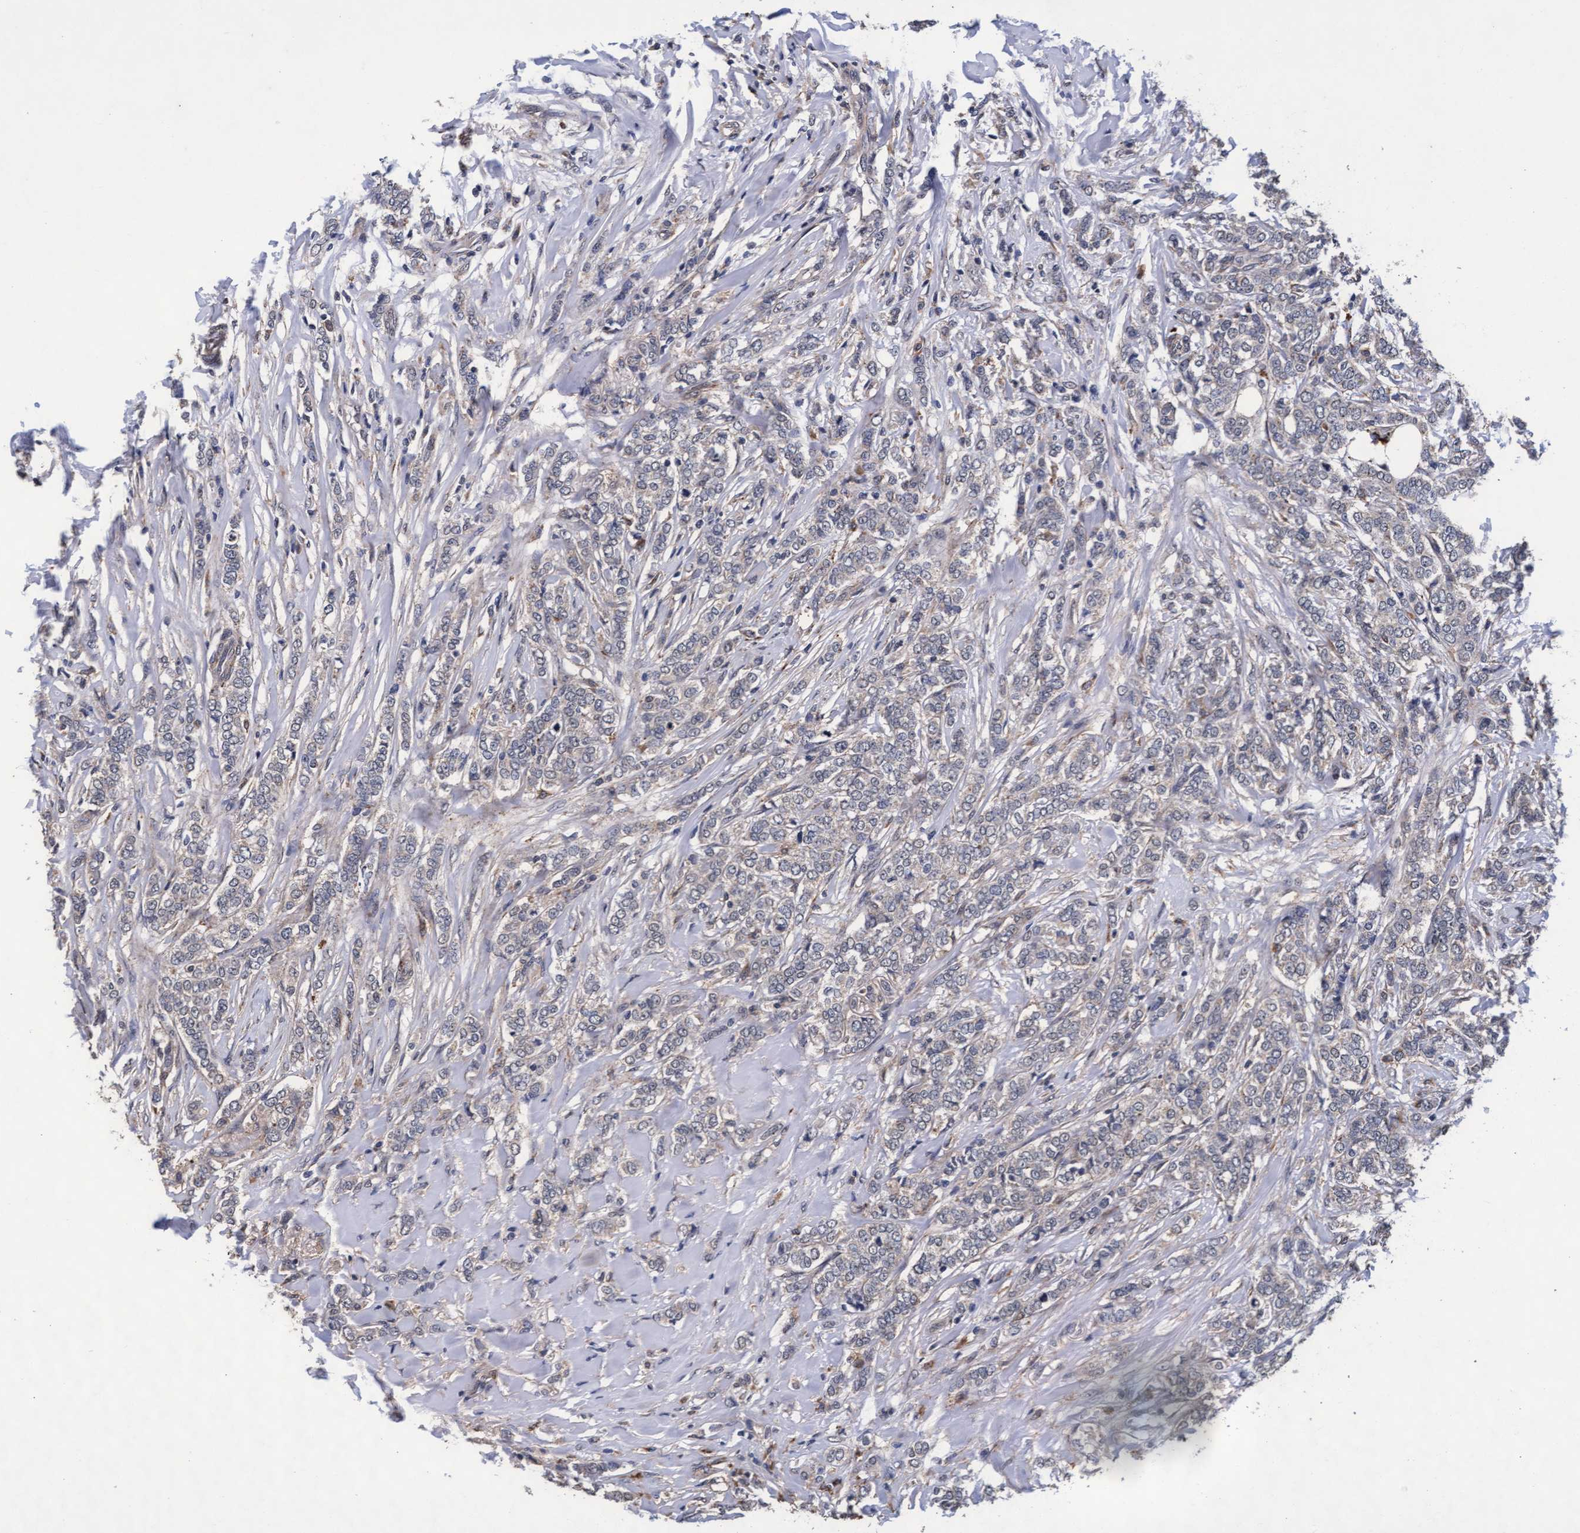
{"staining": {"intensity": "negative", "quantity": "none", "location": "none"}, "tissue": "breast cancer", "cell_type": "Tumor cells", "image_type": "cancer", "snomed": [{"axis": "morphology", "description": "Lobular carcinoma"}, {"axis": "topography", "description": "Skin"}, {"axis": "topography", "description": "Breast"}], "caption": "This is an immunohistochemistry (IHC) image of lobular carcinoma (breast). There is no expression in tumor cells.", "gene": "CPQ", "patient": {"sex": "female", "age": 46}}